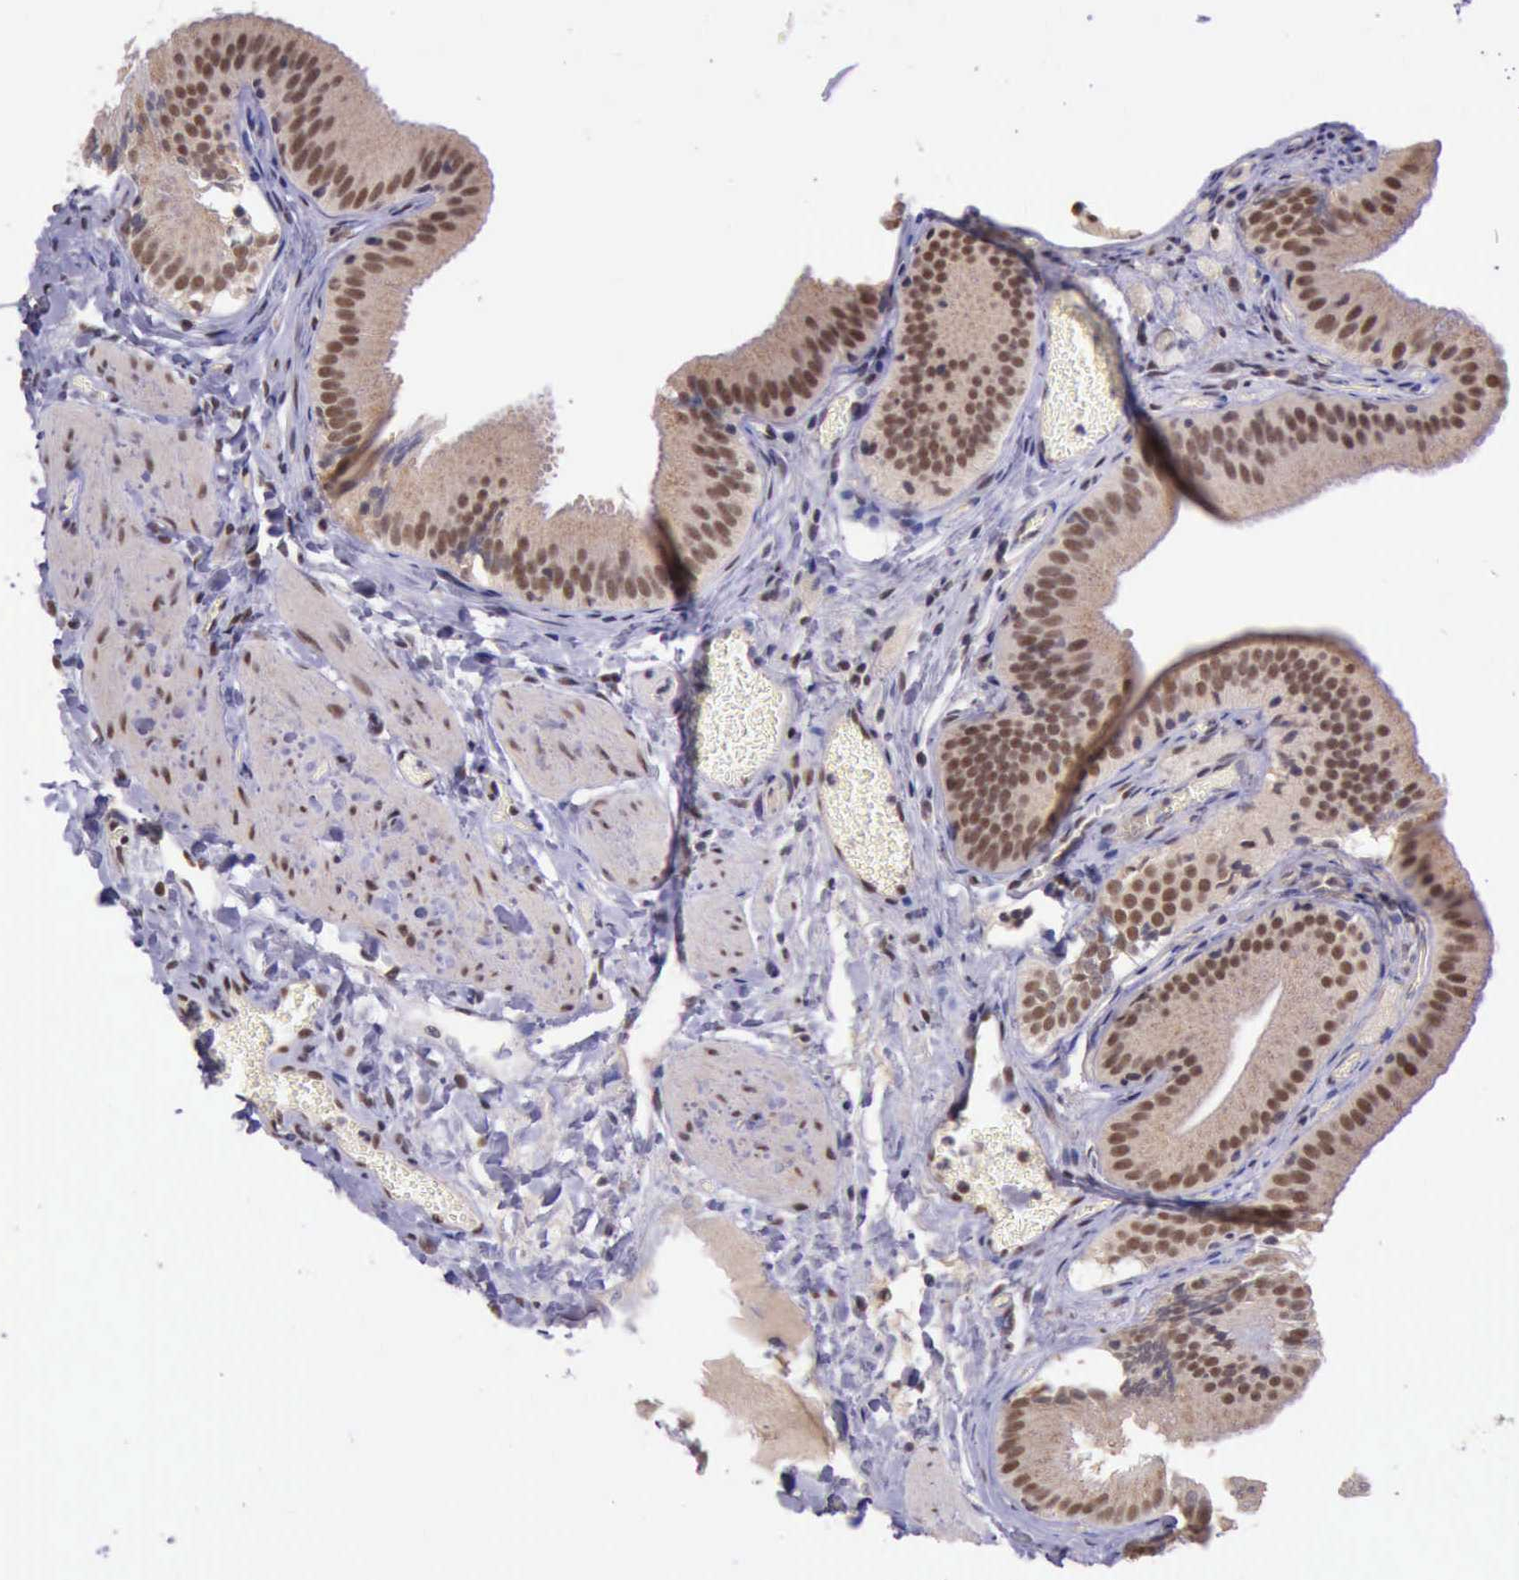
{"staining": {"intensity": "strong", "quantity": ">75%", "location": "cytoplasmic/membranous,nuclear"}, "tissue": "gallbladder", "cell_type": "Glandular cells", "image_type": "normal", "snomed": [{"axis": "morphology", "description": "Normal tissue, NOS"}, {"axis": "topography", "description": "Gallbladder"}], "caption": "The histopathology image shows immunohistochemical staining of benign gallbladder. There is strong cytoplasmic/membranous,nuclear staining is present in about >75% of glandular cells.", "gene": "PRPF39", "patient": {"sex": "female", "age": 24}}